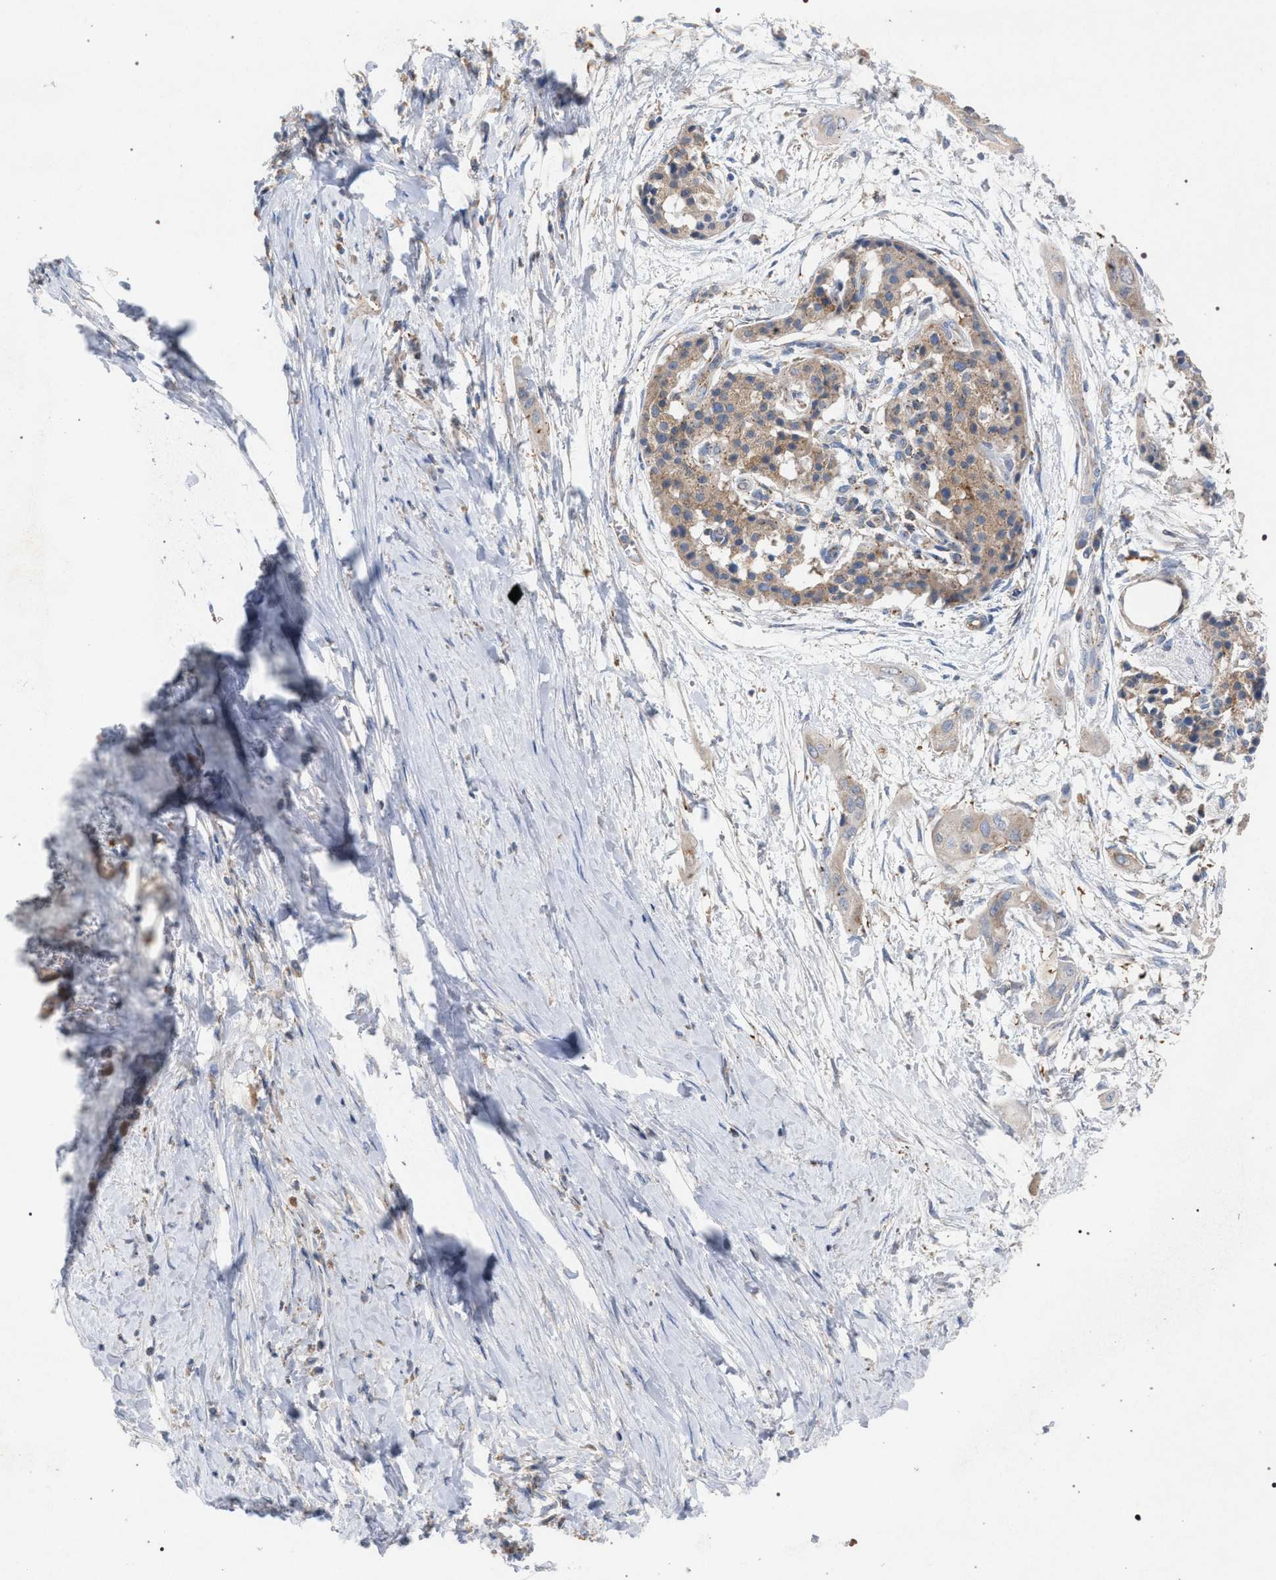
{"staining": {"intensity": "weak", "quantity": "<25%", "location": "cytoplasmic/membranous"}, "tissue": "pancreatic cancer", "cell_type": "Tumor cells", "image_type": "cancer", "snomed": [{"axis": "morphology", "description": "Adenocarcinoma, NOS"}, {"axis": "topography", "description": "Pancreas"}], "caption": "Adenocarcinoma (pancreatic) was stained to show a protein in brown. There is no significant expression in tumor cells. The staining is performed using DAB brown chromogen with nuclei counter-stained in using hematoxylin.", "gene": "VPS13A", "patient": {"sex": "male", "age": 59}}